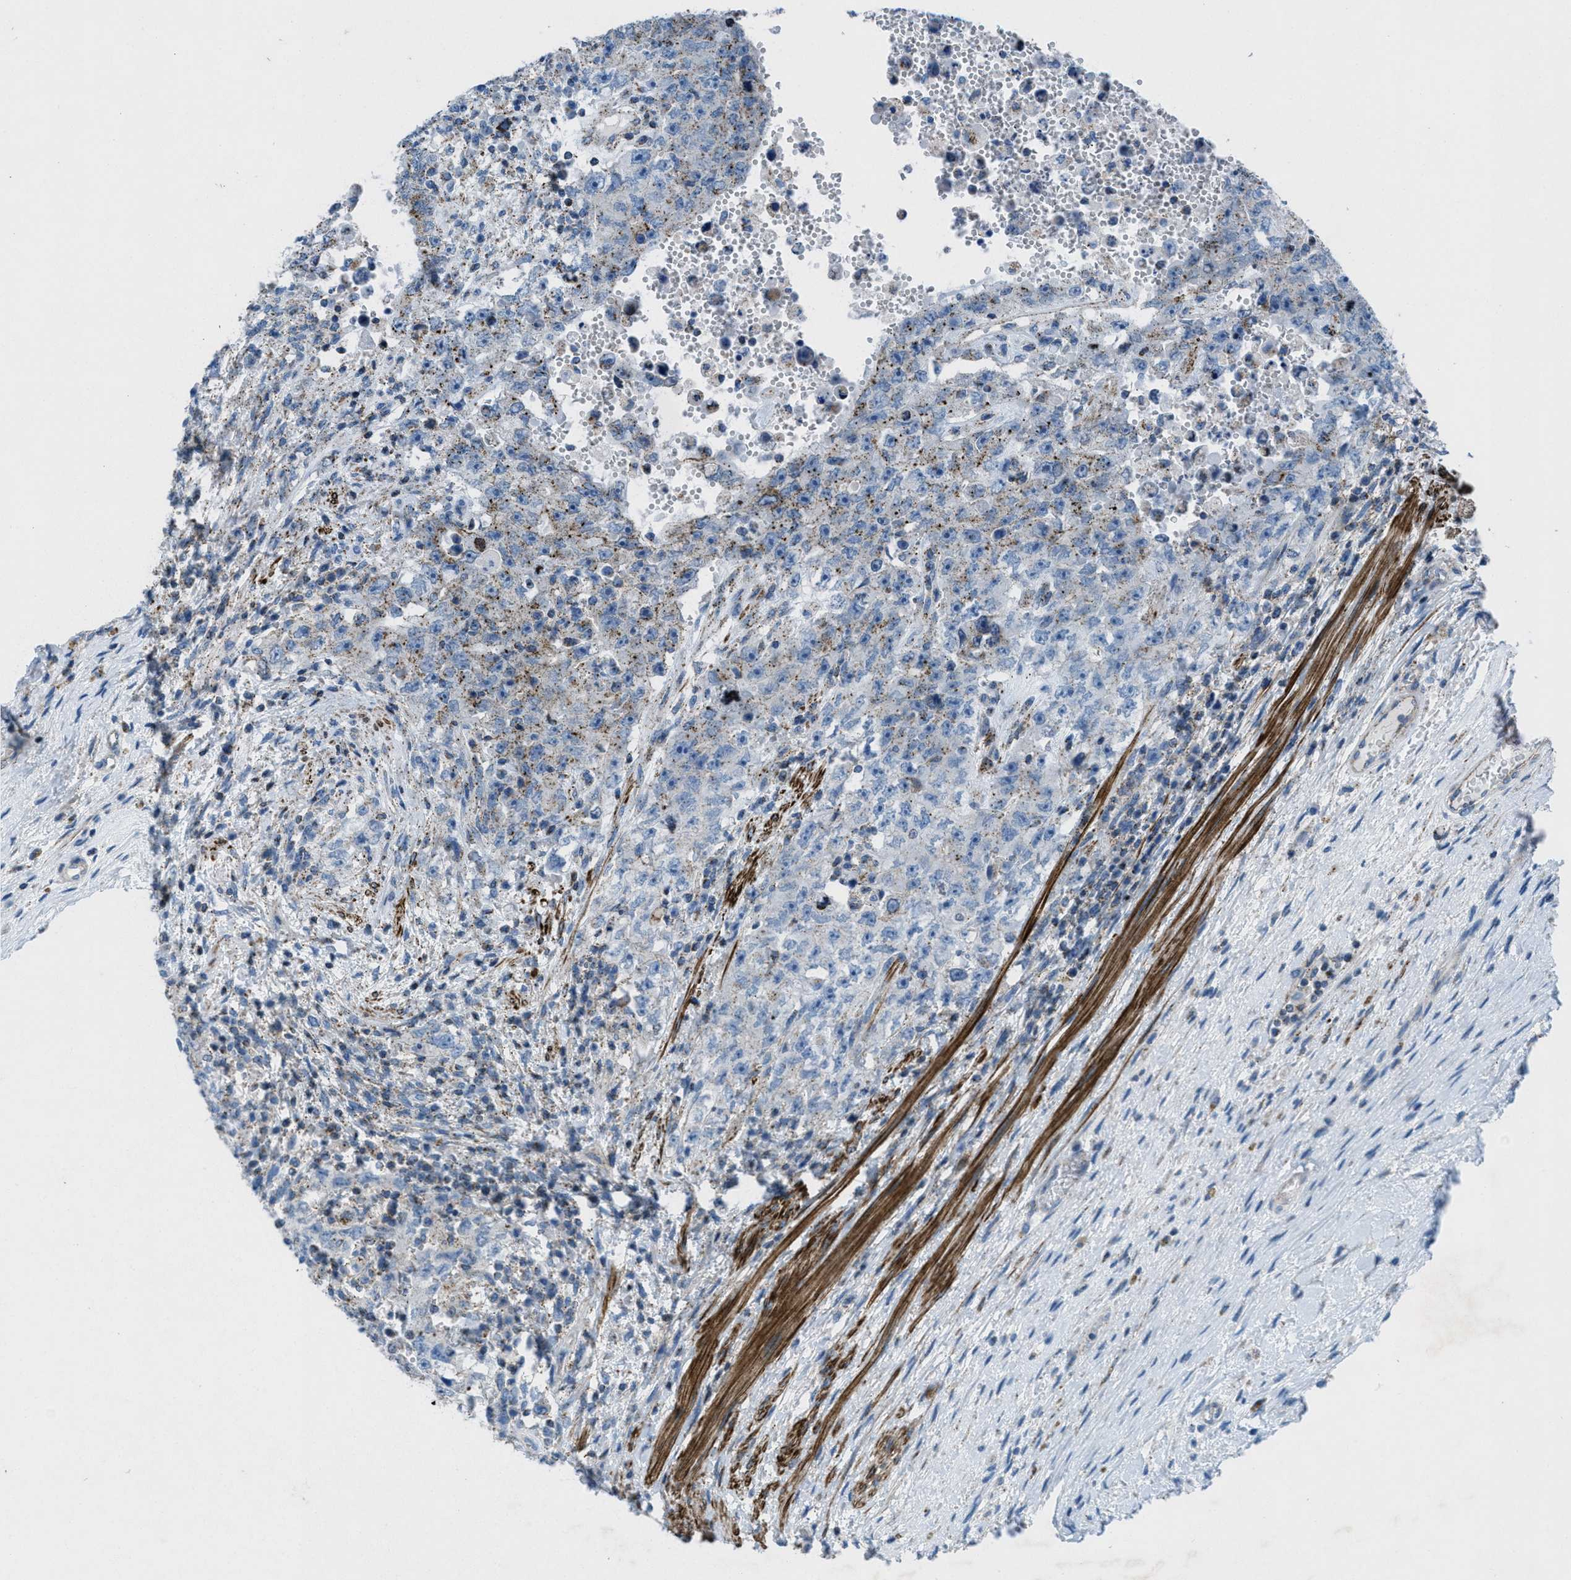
{"staining": {"intensity": "weak", "quantity": "25%-75%", "location": "cytoplasmic/membranous"}, "tissue": "testis cancer", "cell_type": "Tumor cells", "image_type": "cancer", "snomed": [{"axis": "morphology", "description": "Carcinoma, Embryonal, NOS"}, {"axis": "topography", "description": "Testis"}], "caption": "A high-resolution image shows IHC staining of testis embryonal carcinoma, which demonstrates weak cytoplasmic/membranous expression in about 25%-75% of tumor cells.", "gene": "MFSD13A", "patient": {"sex": "male", "age": 26}}